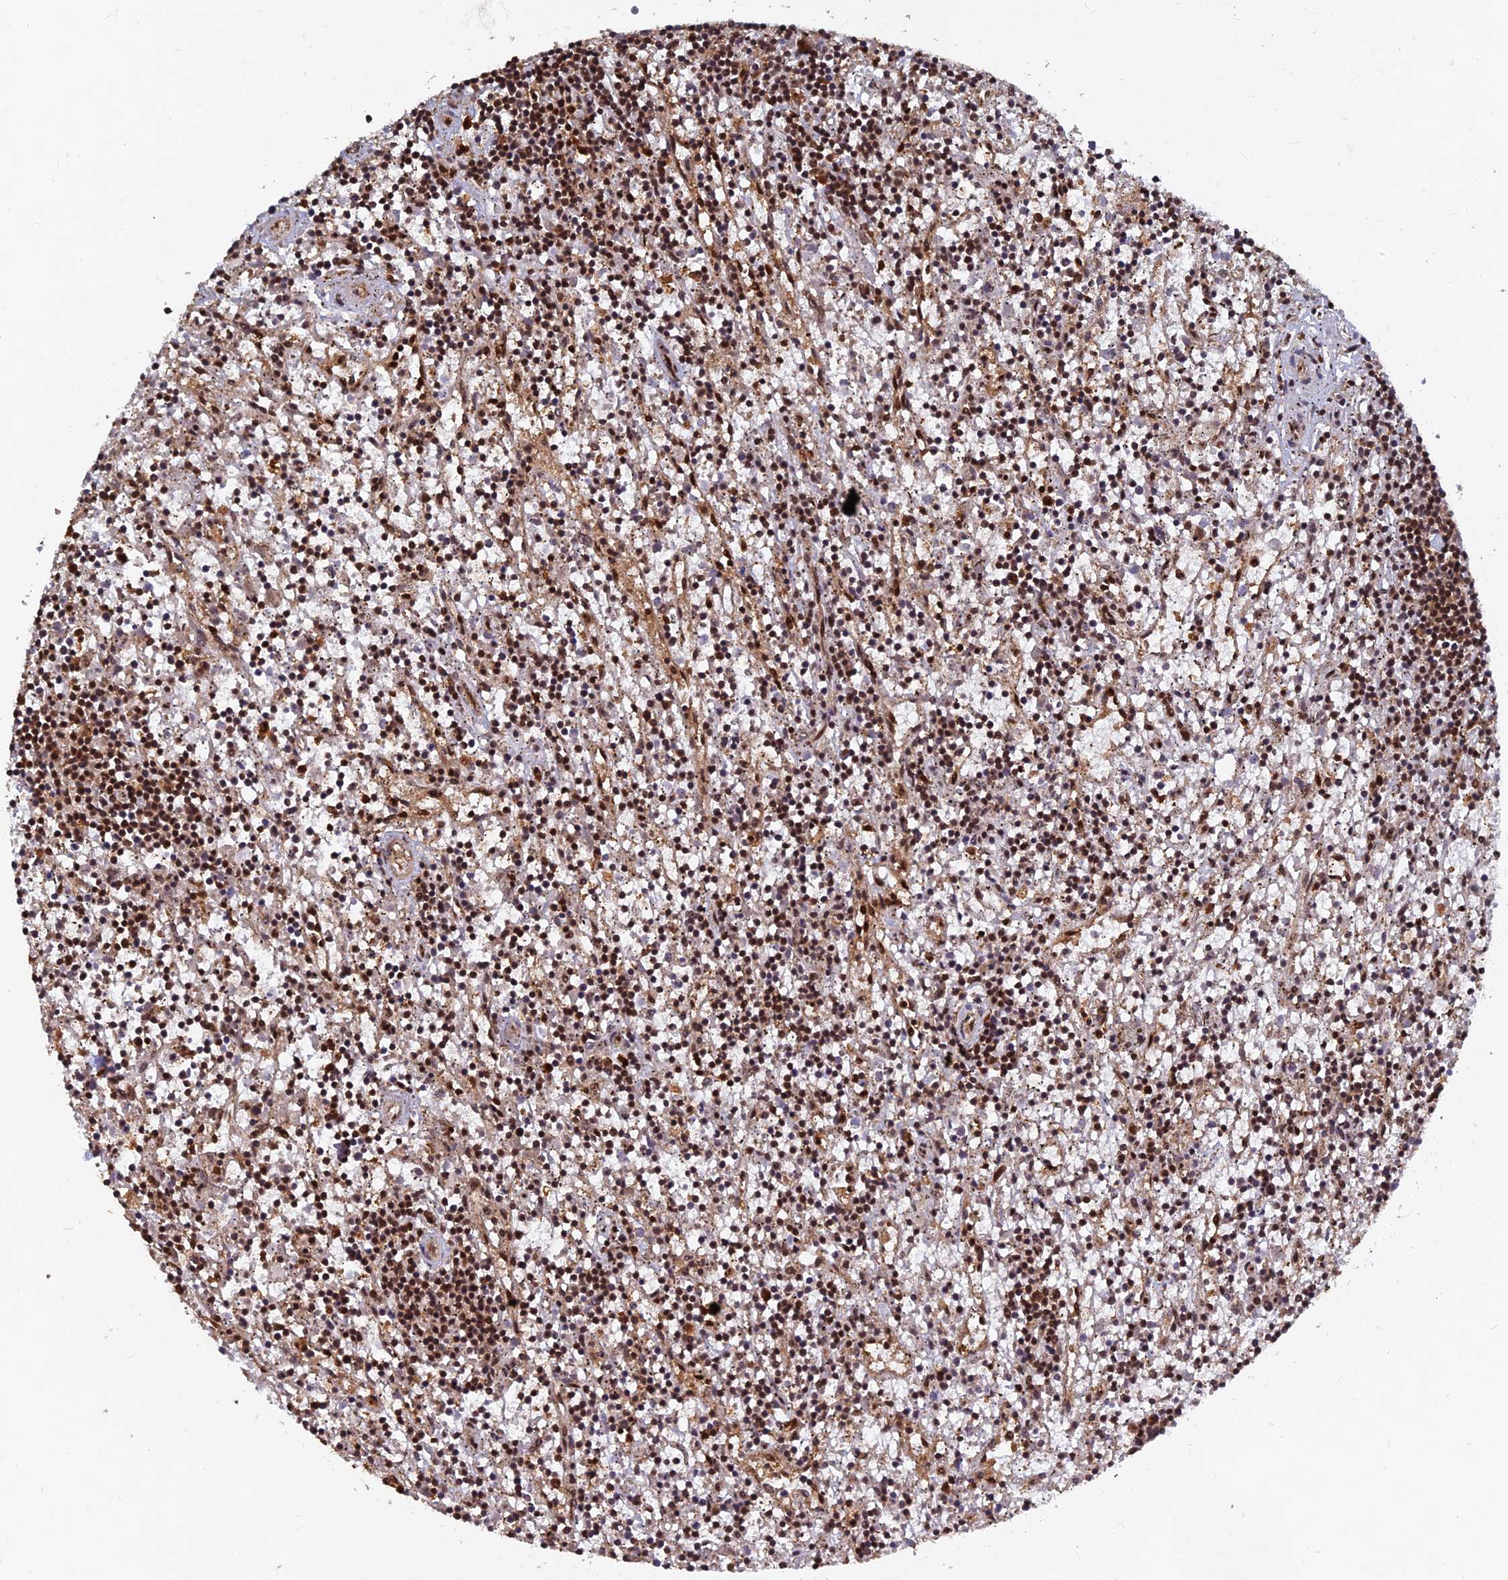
{"staining": {"intensity": "strong", "quantity": ">75%", "location": "nuclear"}, "tissue": "lymphoma", "cell_type": "Tumor cells", "image_type": "cancer", "snomed": [{"axis": "morphology", "description": "Malignant lymphoma, non-Hodgkin's type, Low grade"}, {"axis": "topography", "description": "Spleen"}], "caption": "Protein expression analysis of human lymphoma reveals strong nuclear expression in approximately >75% of tumor cells.", "gene": "FAM53C", "patient": {"sex": "male", "age": 76}}